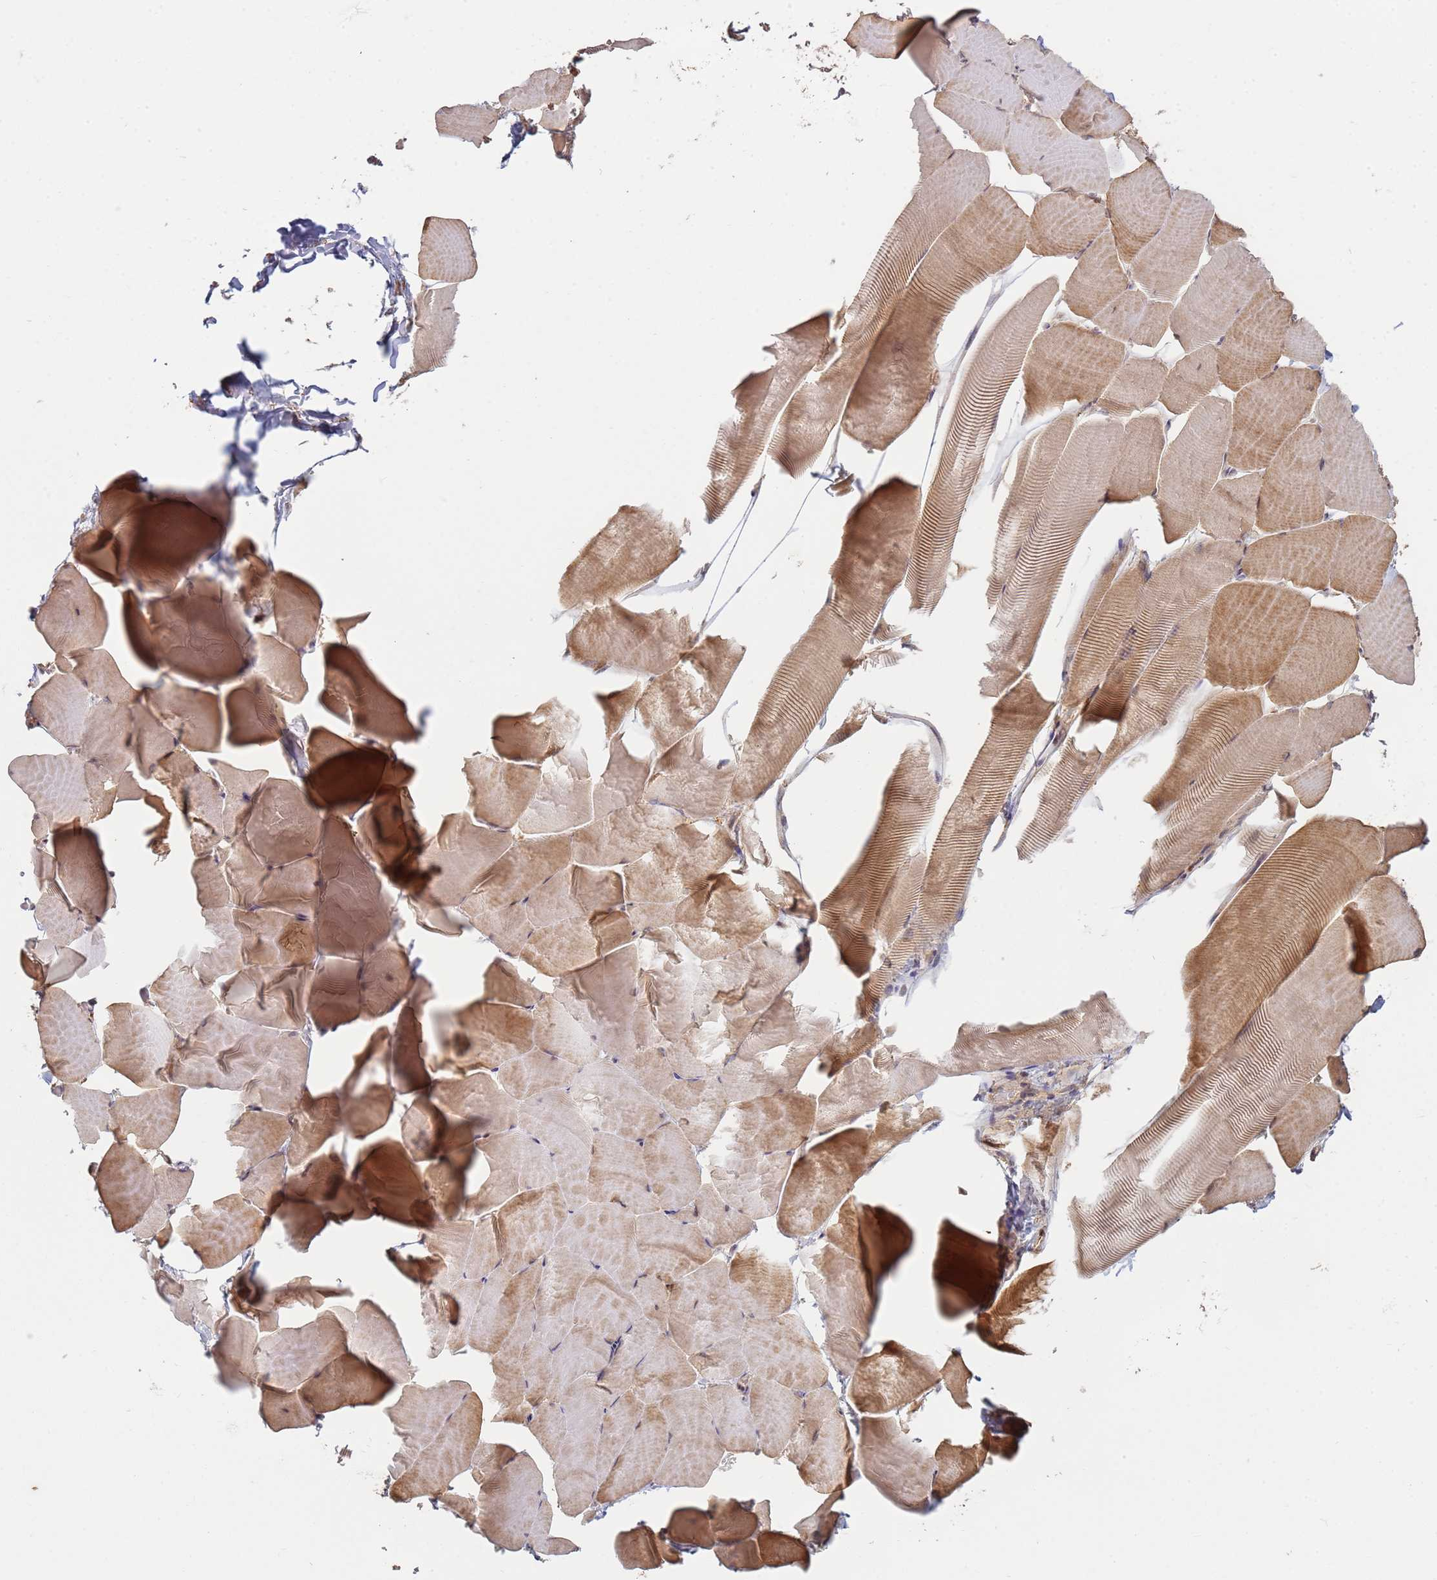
{"staining": {"intensity": "moderate", "quantity": ">75%", "location": "cytoplasmic/membranous"}, "tissue": "skeletal muscle", "cell_type": "Myocytes", "image_type": "normal", "snomed": [{"axis": "morphology", "description": "Normal tissue, NOS"}, {"axis": "topography", "description": "Skeletal muscle"}], "caption": "The immunohistochemical stain labels moderate cytoplasmic/membranous staining in myocytes of benign skeletal muscle.", "gene": "MPEG1", "patient": {"sex": "male", "age": 25}}